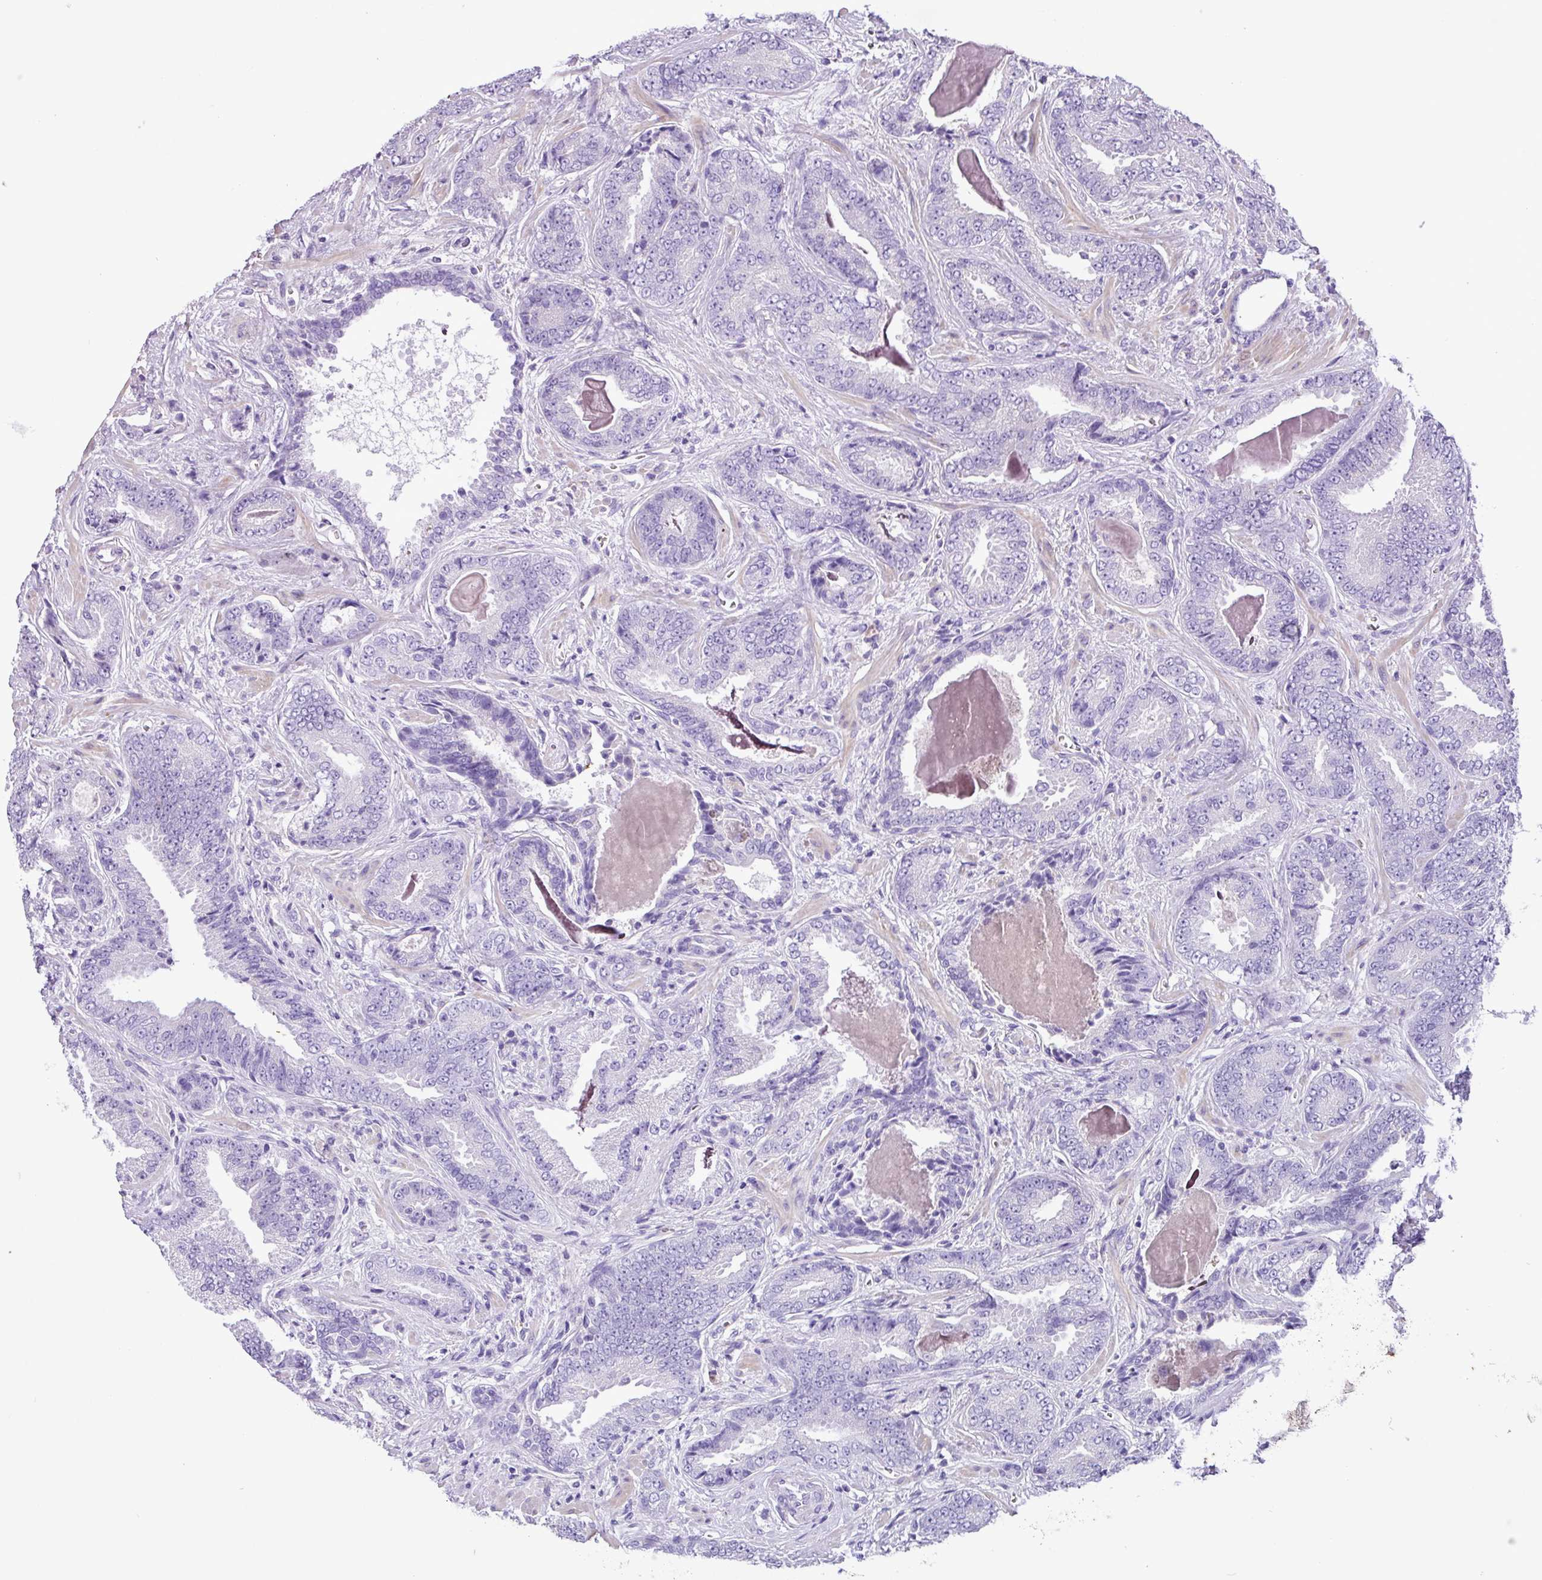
{"staining": {"intensity": "negative", "quantity": "none", "location": "none"}, "tissue": "prostate cancer", "cell_type": "Tumor cells", "image_type": "cancer", "snomed": [{"axis": "morphology", "description": "Adenocarcinoma, Low grade"}, {"axis": "topography", "description": "Prostate"}], "caption": "DAB immunohistochemical staining of human prostate cancer exhibits no significant expression in tumor cells.", "gene": "ZNF334", "patient": {"sex": "male", "age": 62}}